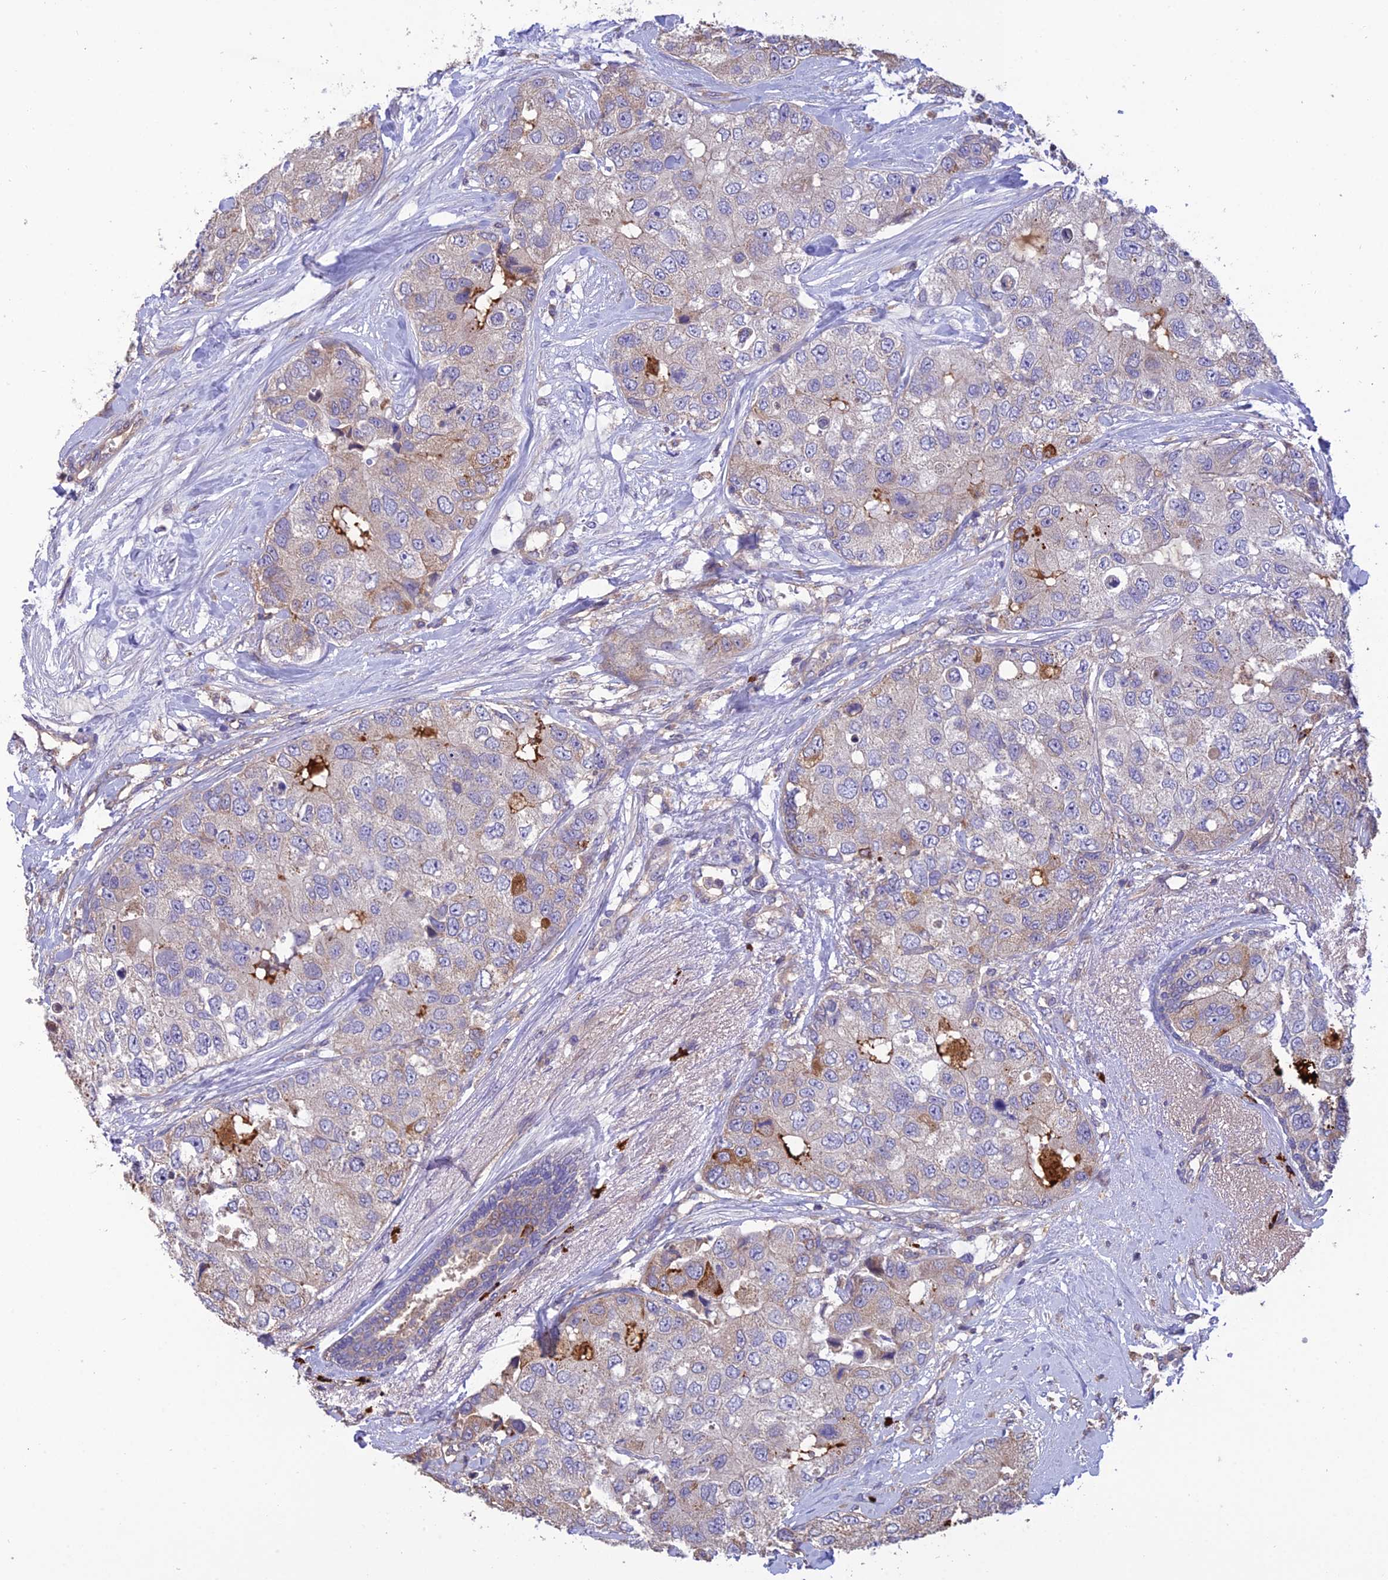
{"staining": {"intensity": "negative", "quantity": "none", "location": "none"}, "tissue": "breast cancer", "cell_type": "Tumor cells", "image_type": "cancer", "snomed": [{"axis": "morphology", "description": "Duct carcinoma"}, {"axis": "topography", "description": "Breast"}], "caption": "Human breast cancer (invasive ductal carcinoma) stained for a protein using IHC reveals no positivity in tumor cells.", "gene": "MIOS", "patient": {"sex": "female", "age": 62}}